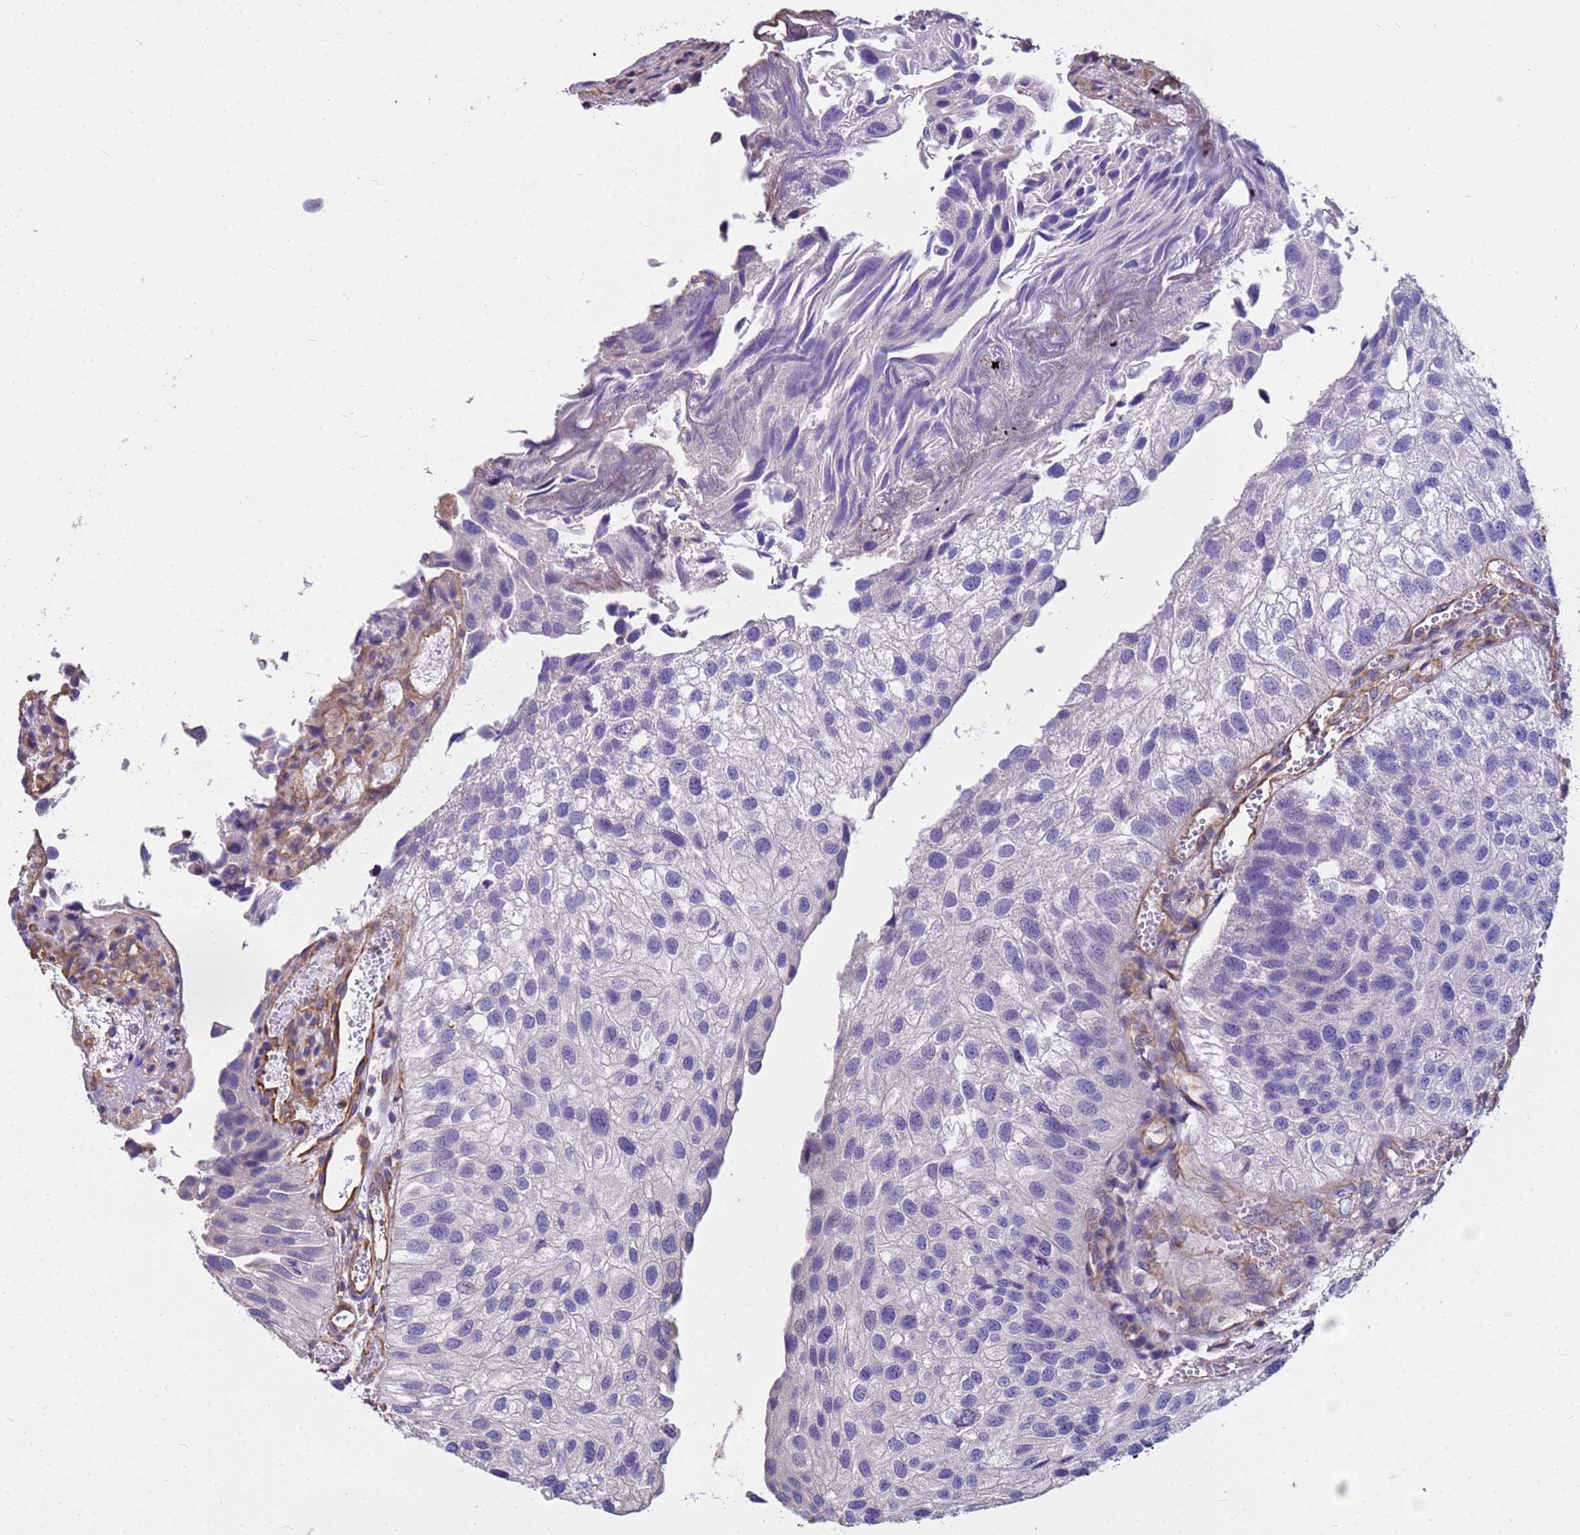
{"staining": {"intensity": "negative", "quantity": "none", "location": "none"}, "tissue": "urothelial cancer", "cell_type": "Tumor cells", "image_type": "cancer", "snomed": [{"axis": "morphology", "description": "Urothelial carcinoma, Low grade"}, {"axis": "topography", "description": "Urinary bladder"}], "caption": "IHC histopathology image of neoplastic tissue: human urothelial carcinoma (low-grade) stained with DAB demonstrates no significant protein expression in tumor cells.", "gene": "TCEAL3", "patient": {"sex": "female", "age": 89}}